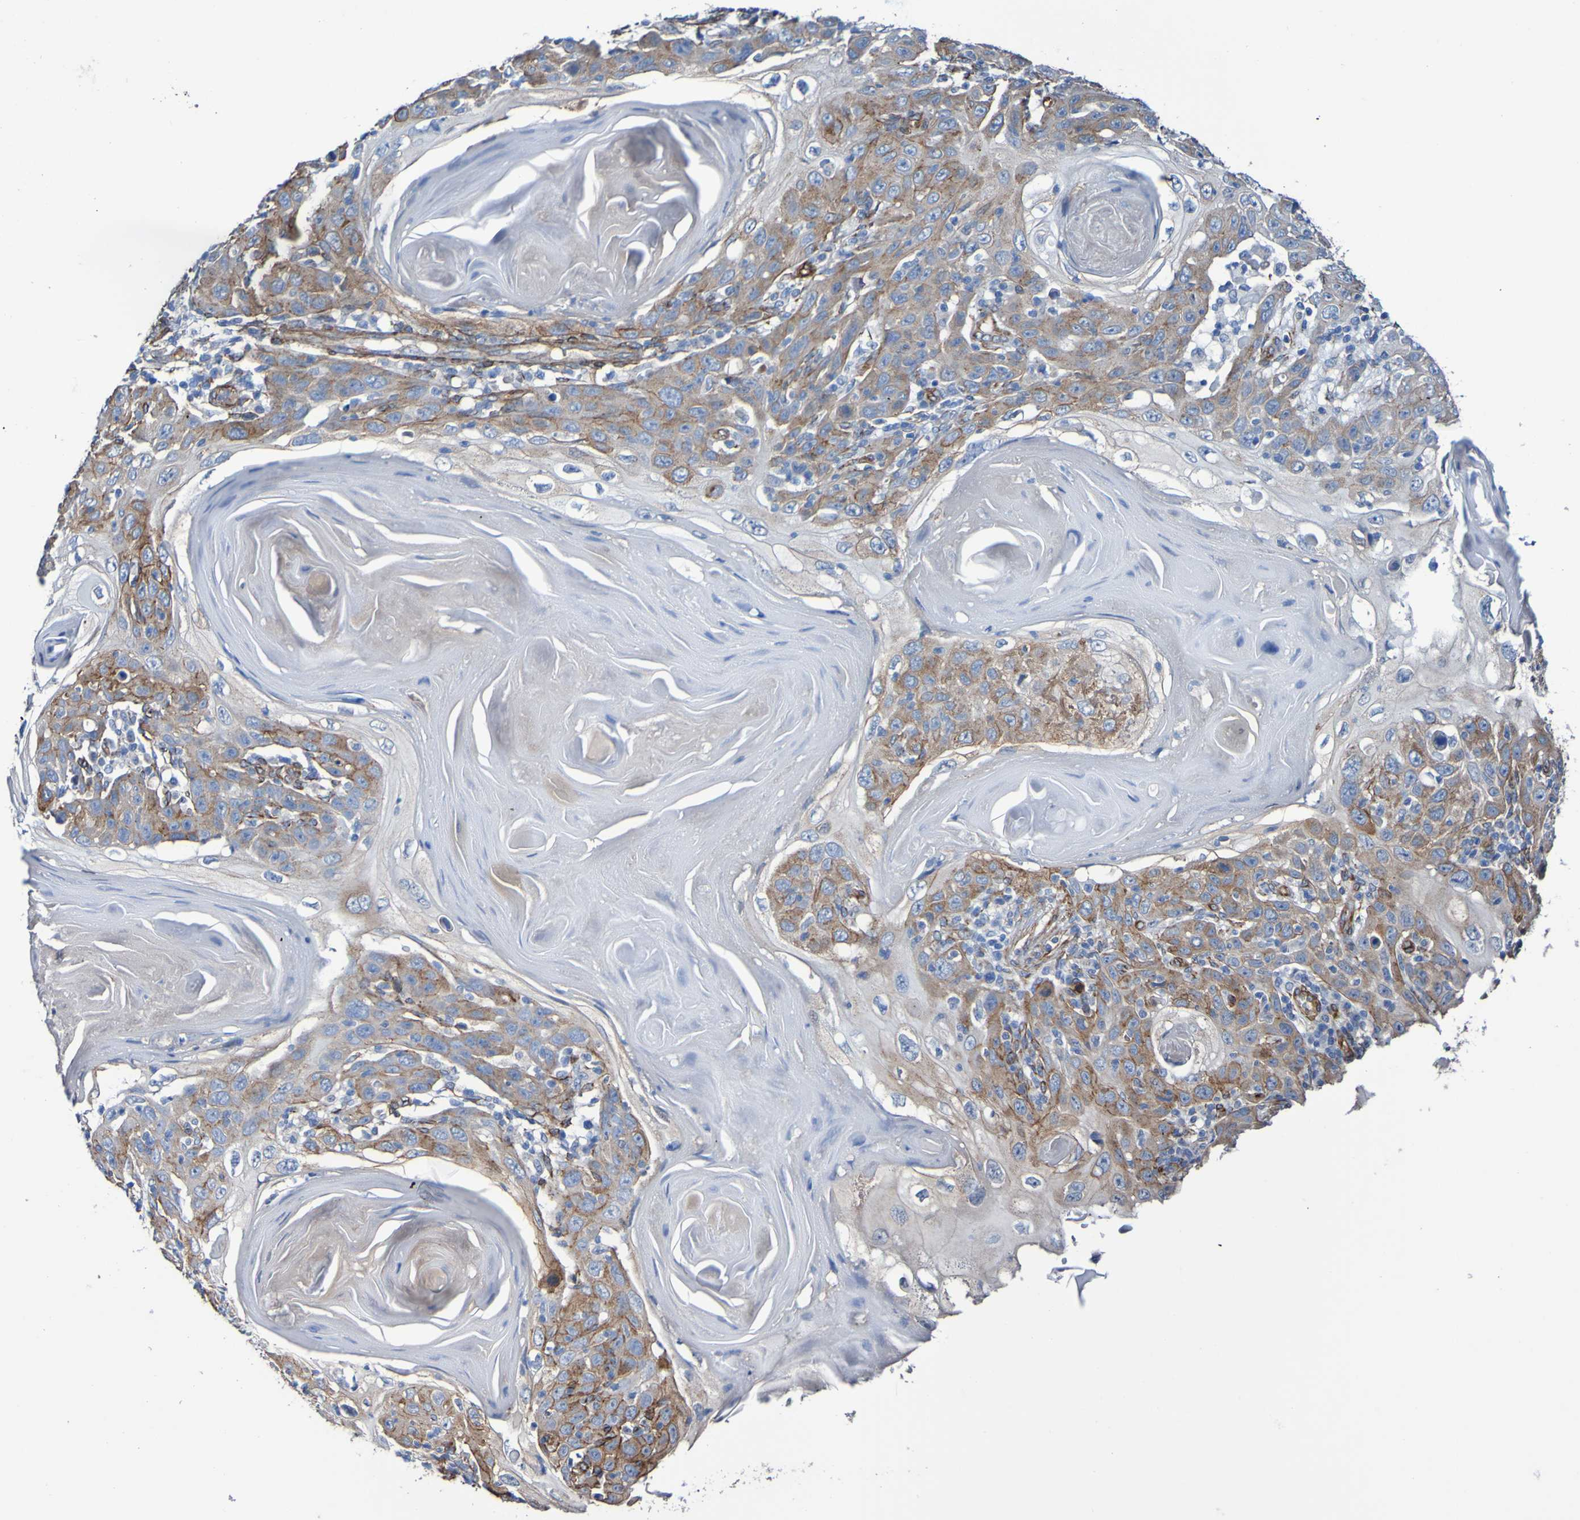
{"staining": {"intensity": "moderate", "quantity": ">75%", "location": "cytoplasmic/membranous"}, "tissue": "skin cancer", "cell_type": "Tumor cells", "image_type": "cancer", "snomed": [{"axis": "morphology", "description": "Squamous cell carcinoma, NOS"}, {"axis": "topography", "description": "Skin"}], "caption": "Human skin cancer (squamous cell carcinoma) stained with a protein marker shows moderate staining in tumor cells.", "gene": "ELMOD3", "patient": {"sex": "female", "age": 88}}